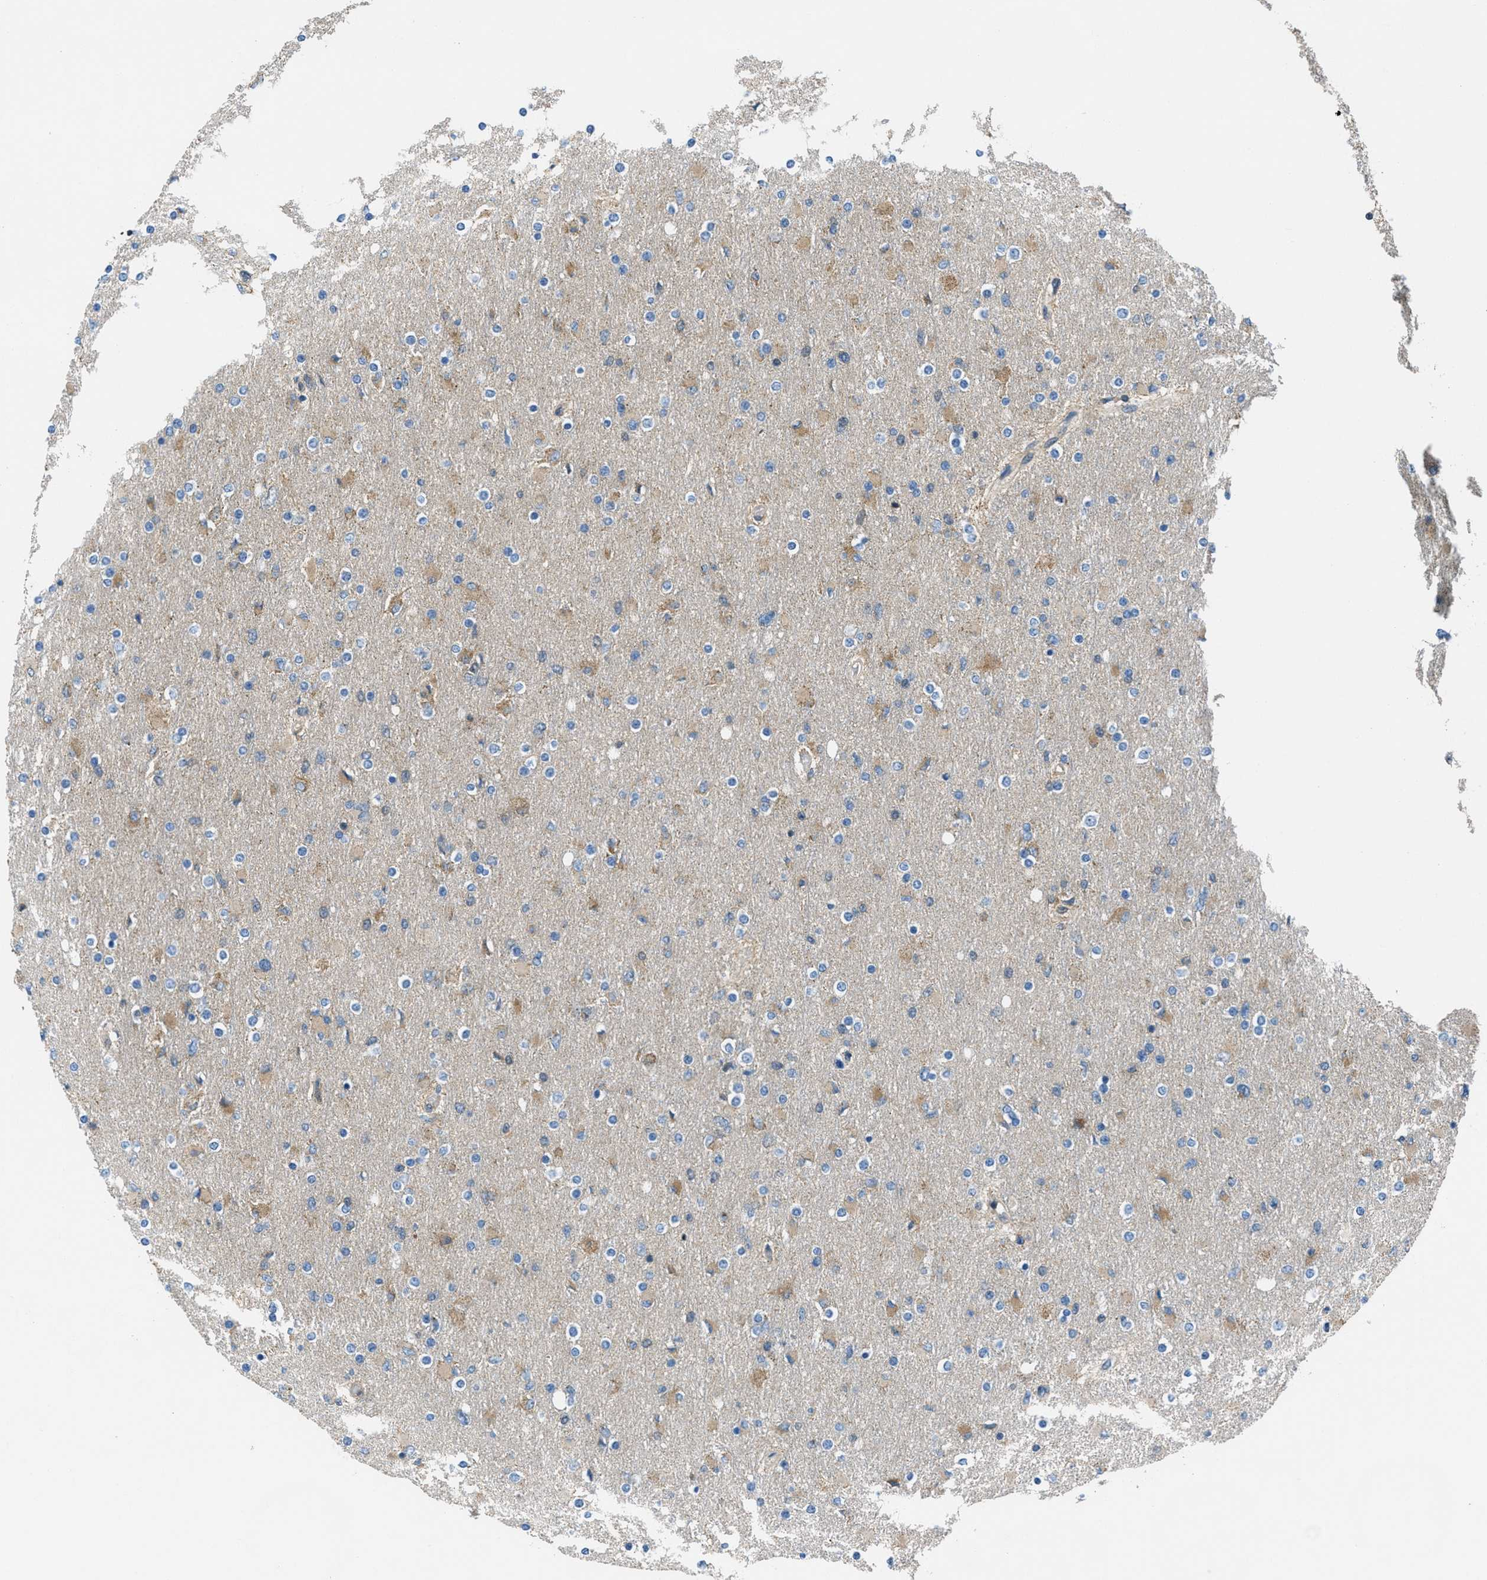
{"staining": {"intensity": "moderate", "quantity": "25%-75%", "location": "cytoplasmic/membranous"}, "tissue": "glioma", "cell_type": "Tumor cells", "image_type": "cancer", "snomed": [{"axis": "morphology", "description": "Glioma, malignant, High grade"}, {"axis": "topography", "description": "Cerebral cortex"}], "caption": "Protein positivity by immunohistochemistry displays moderate cytoplasmic/membranous staining in approximately 25%-75% of tumor cells in malignant glioma (high-grade).", "gene": "PIP5K1C", "patient": {"sex": "female", "age": 36}}